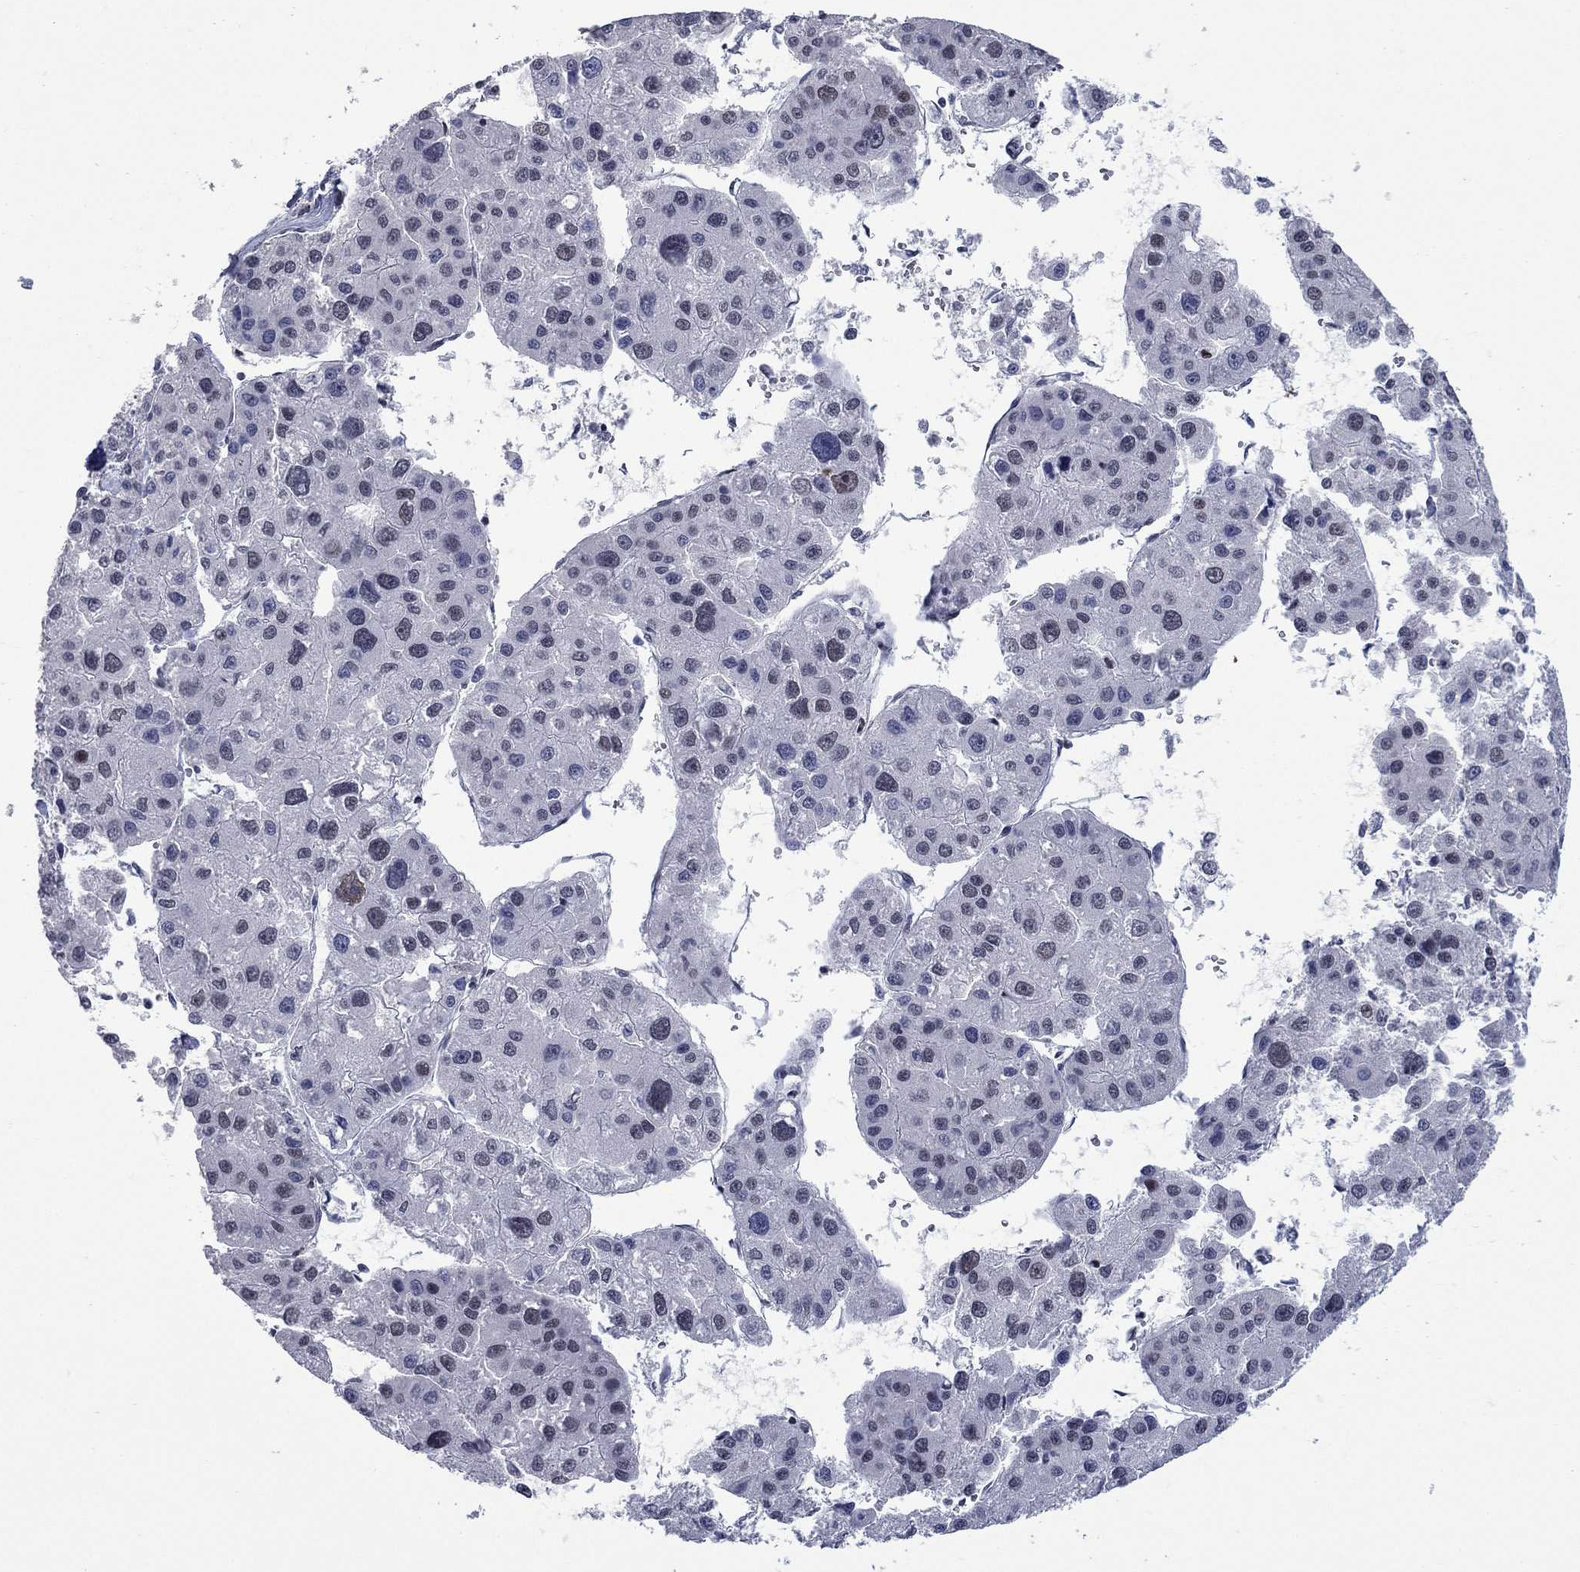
{"staining": {"intensity": "negative", "quantity": "none", "location": "none"}, "tissue": "liver cancer", "cell_type": "Tumor cells", "image_type": "cancer", "snomed": [{"axis": "morphology", "description": "Carcinoma, Hepatocellular, NOS"}, {"axis": "topography", "description": "Liver"}], "caption": "Image shows no protein expression in tumor cells of liver cancer tissue.", "gene": "NPAS3", "patient": {"sex": "male", "age": 73}}